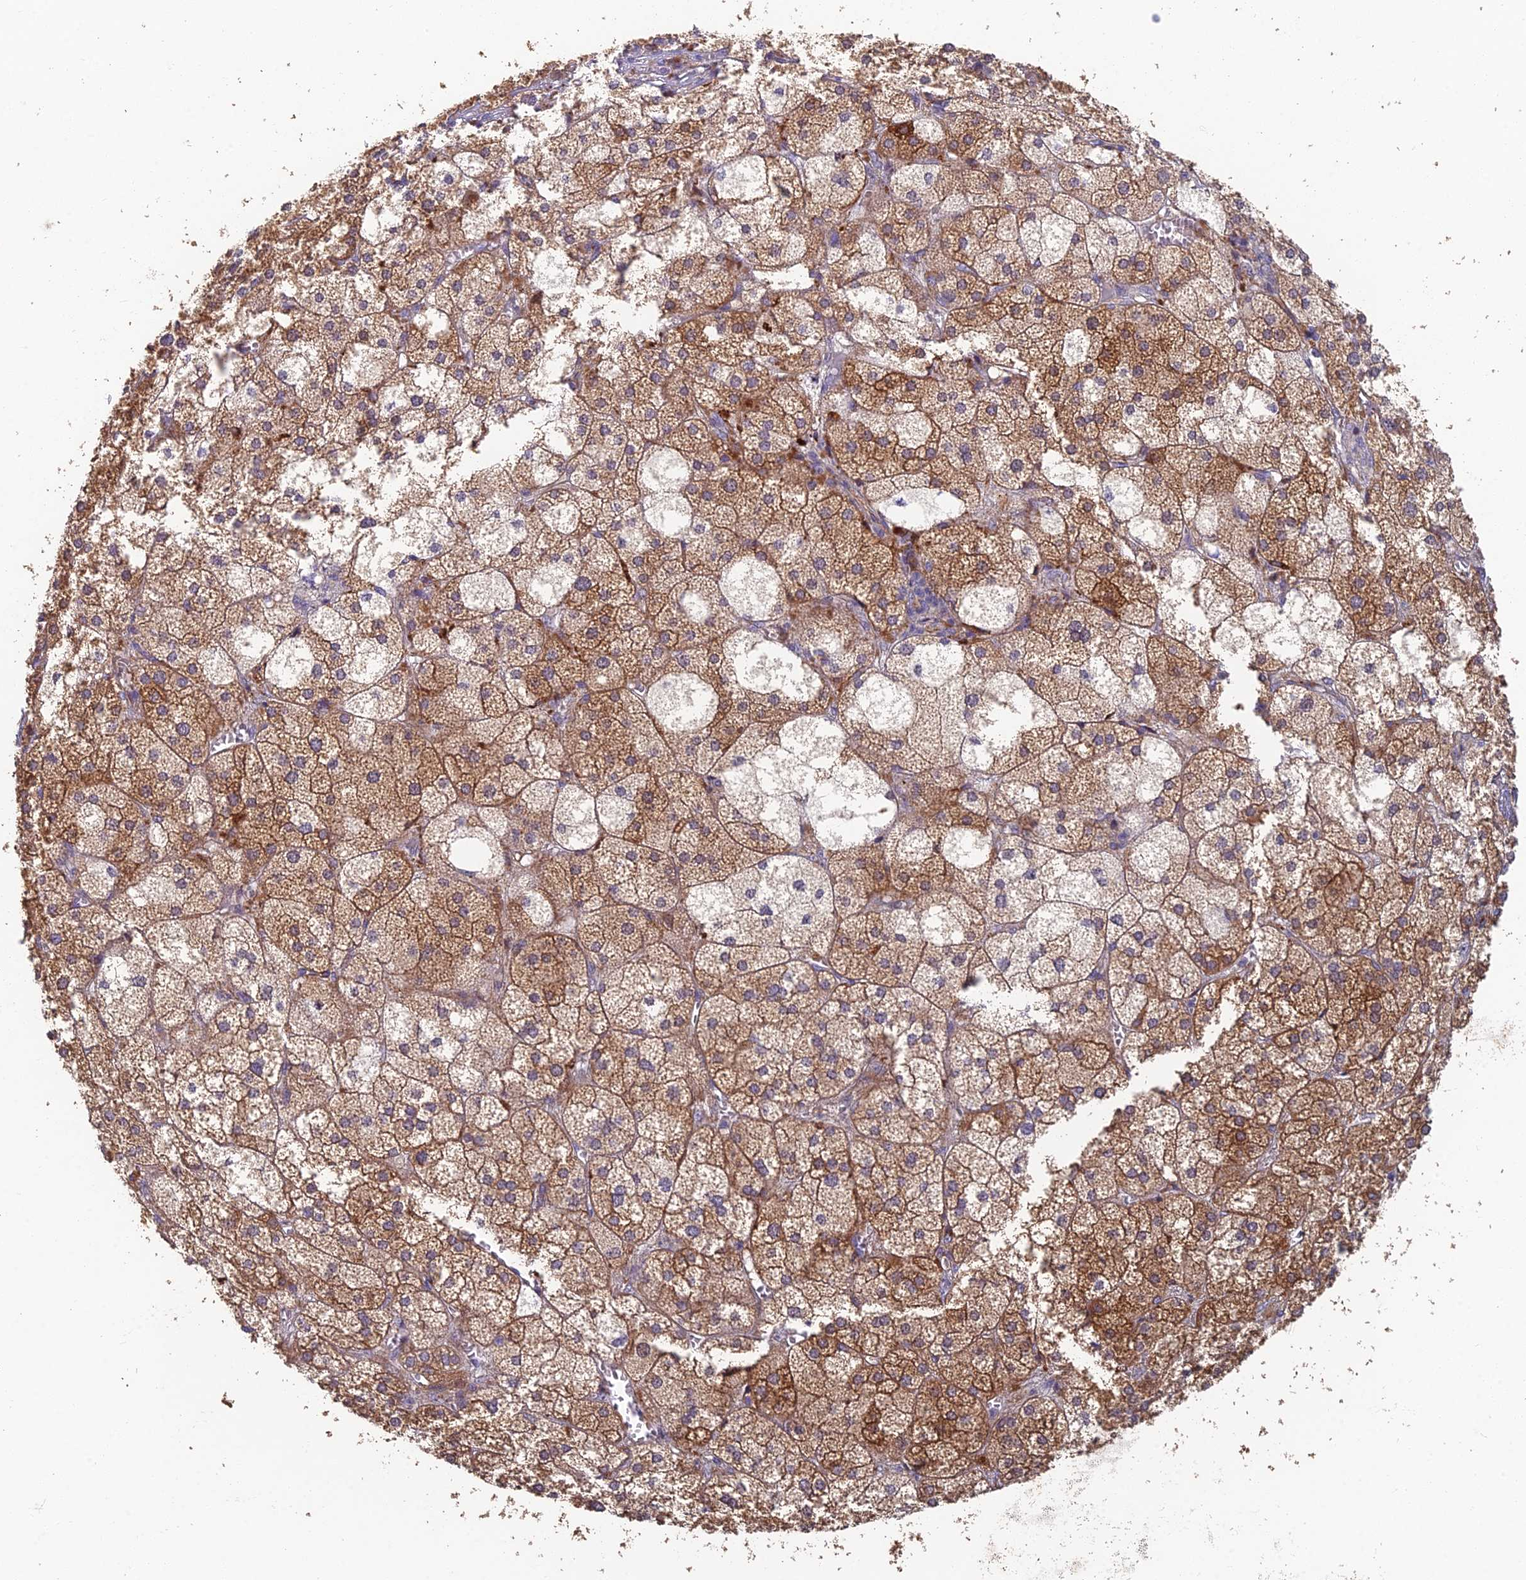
{"staining": {"intensity": "strong", "quantity": "25%-75%", "location": "cytoplasmic/membranous"}, "tissue": "adrenal gland", "cell_type": "Glandular cells", "image_type": "normal", "snomed": [{"axis": "morphology", "description": "Normal tissue, NOS"}, {"axis": "topography", "description": "Adrenal gland"}], "caption": "The immunohistochemical stain highlights strong cytoplasmic/membranous positivity in glandular cells of normal adrenal gland. The staining is performed using DAB (3,3'-diaminobenzidine) brown chromogen to label protein expression. The nuclei are counter-stained blue using hematoxylin.", "gene": "ADAMTS13", "patient": {"sex": "female", "age": 61}}